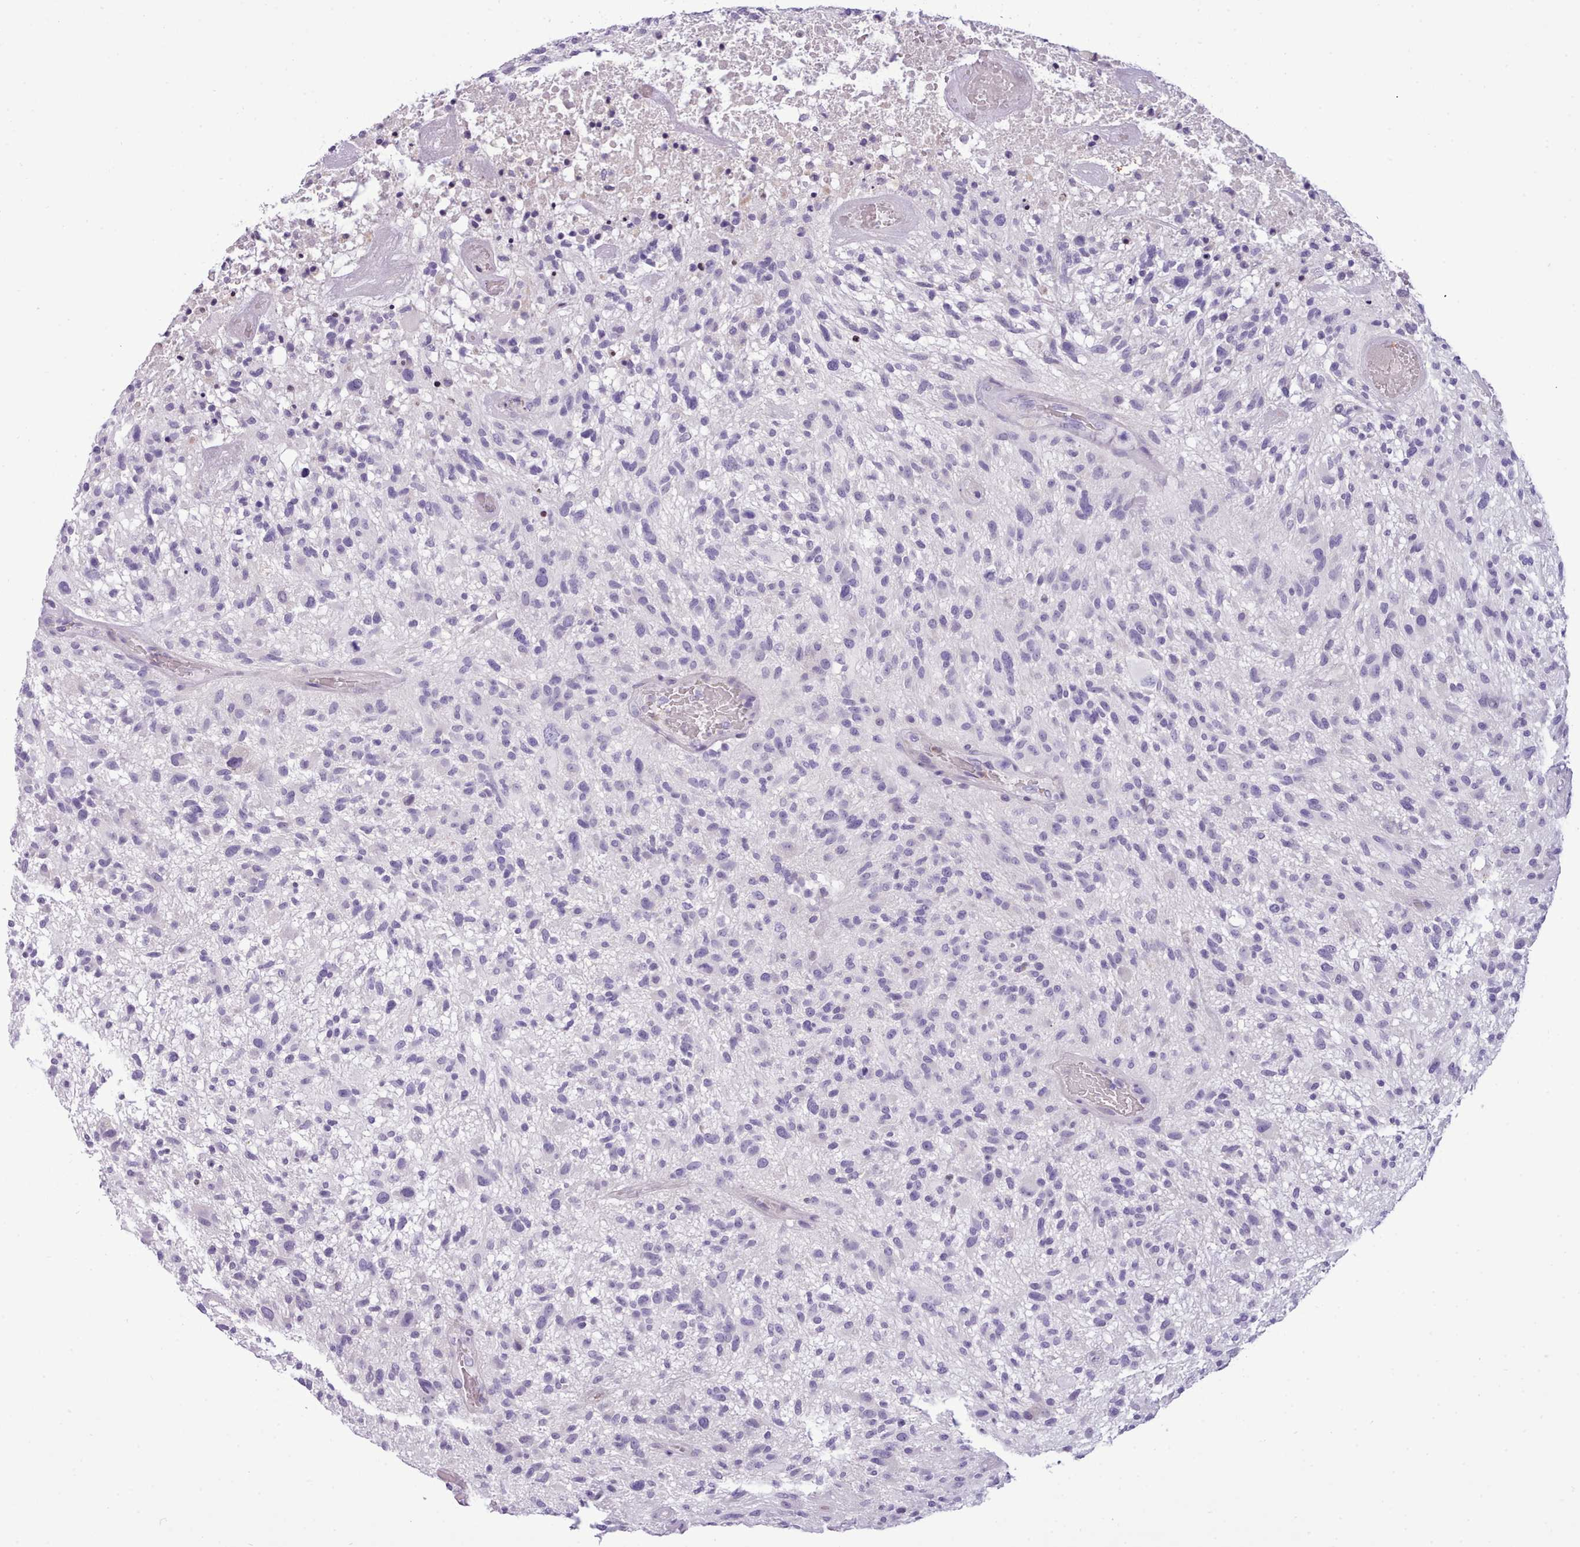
{"staining": {"intensity": "negative", "quantity": "none", "location": "none"}, "tissue": "glioma", "cell_type": "Tumor cells", "image_type": "cancer", "snomed": [{"axis": "morphology", "description": "Glioma, malignant, High grade"}, {"axis": "topography", "description": "Brain"}], "caption": "A micrograph of malignant glioma (high-grade) stained for a protein demonstrates no brown staining in tumor cells.", "gene": "CYP2A13", "patient": {"sex": "male", "age": 47}}